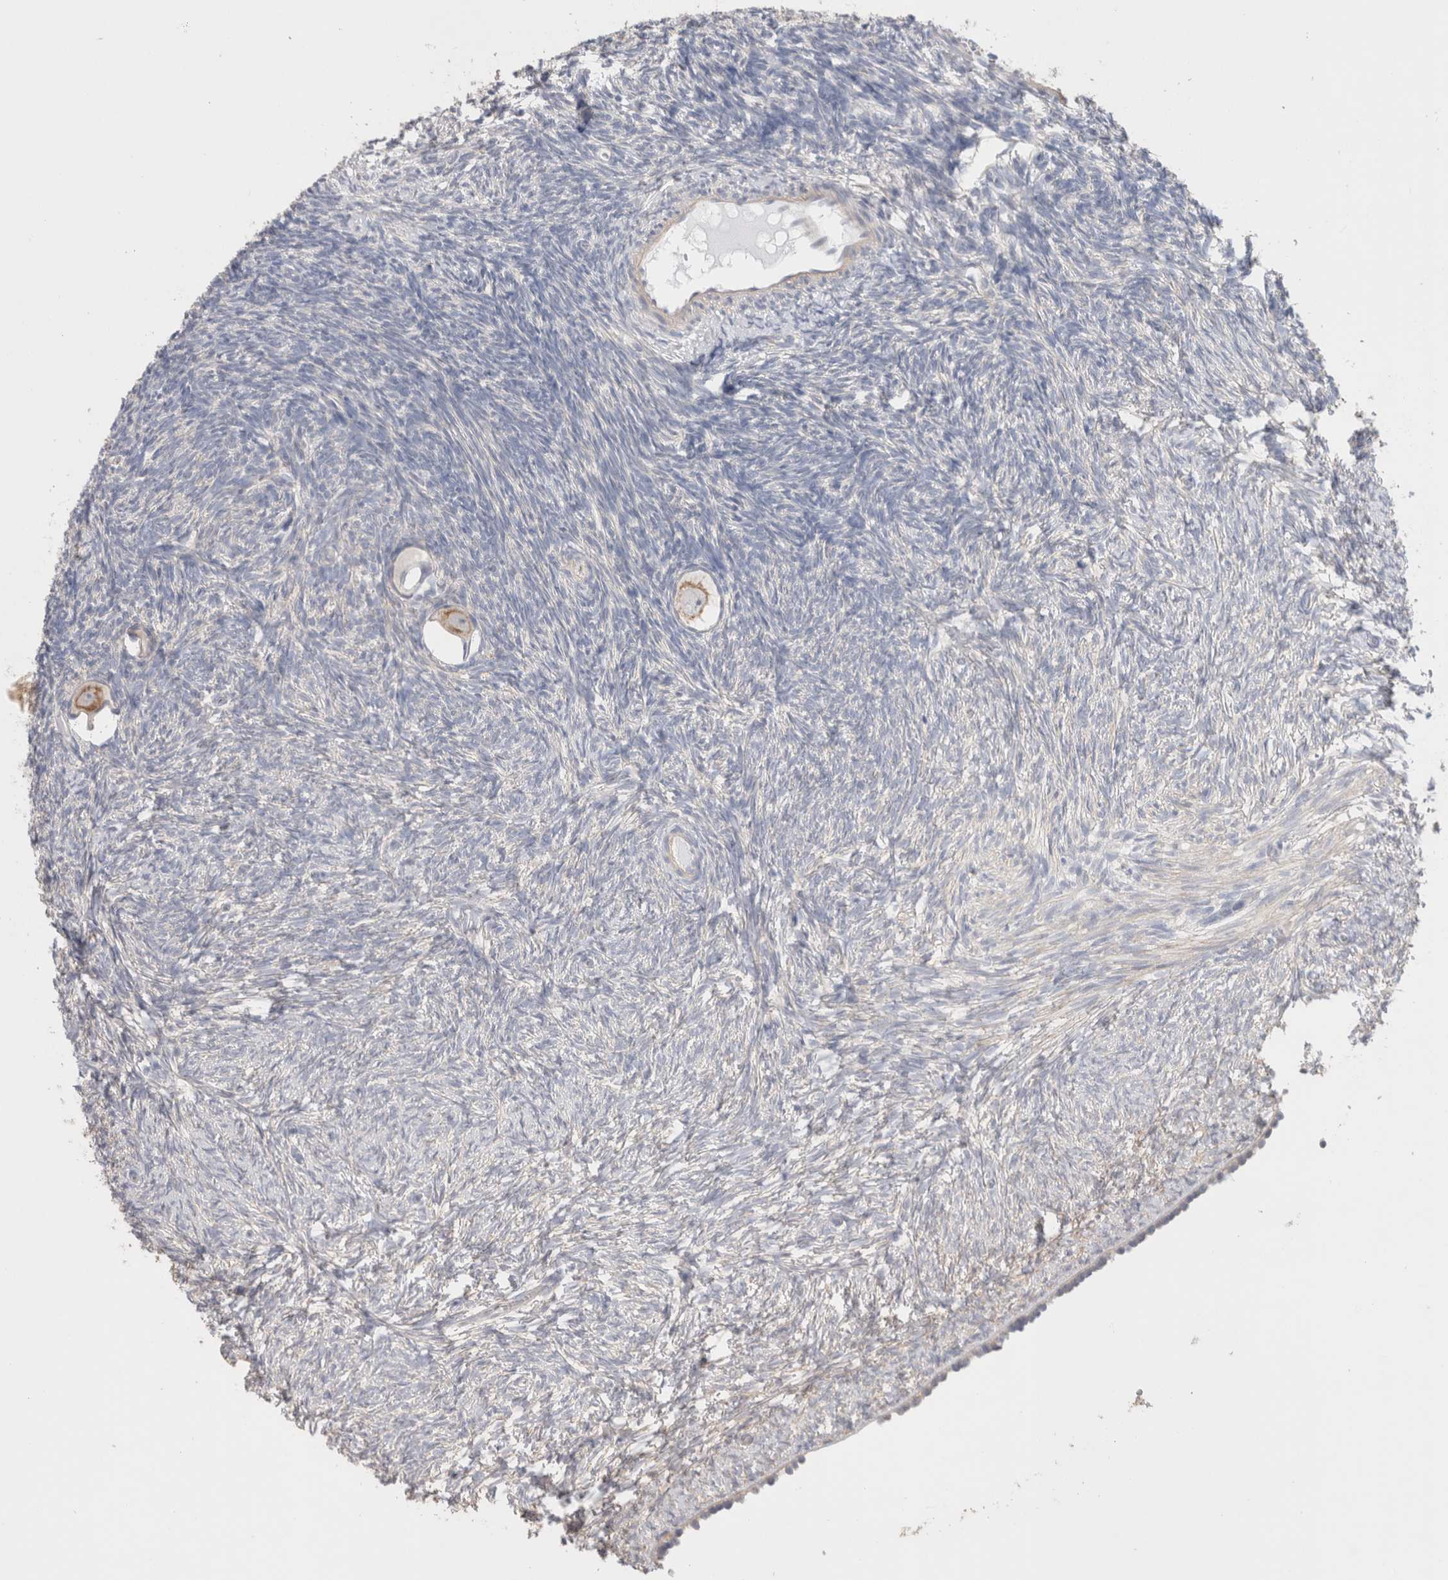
{"staining": {"intensity": "moderate", "quantity": "25%-75%", "location": "cytoplasmic/membranous"}, "tissue": "ovary", "cell_type": "Follicle cells", "image_type": "normal", "snomed": [{"axis": "morphology", "description": "Normal tissue, NOS"}, {"axis": "topography", "description": "Ovary"}], "caption": "Immunohistochemistry (IHC) staining of normal ovary, which demonstrates medium levels of moderate cytoplasmic/membranous positivity in approximately 25%-75% of follicle cells indicating moderate cytoplasmic/membranous protein positivity. The staining was performed using DAB (3,3'-diaminobenzidine) (brown) for protein detection and nuclei were counterstained in hematoxylin (blue).", "gene": "DMD", "patient": {"sex": "female", "age": 34}}